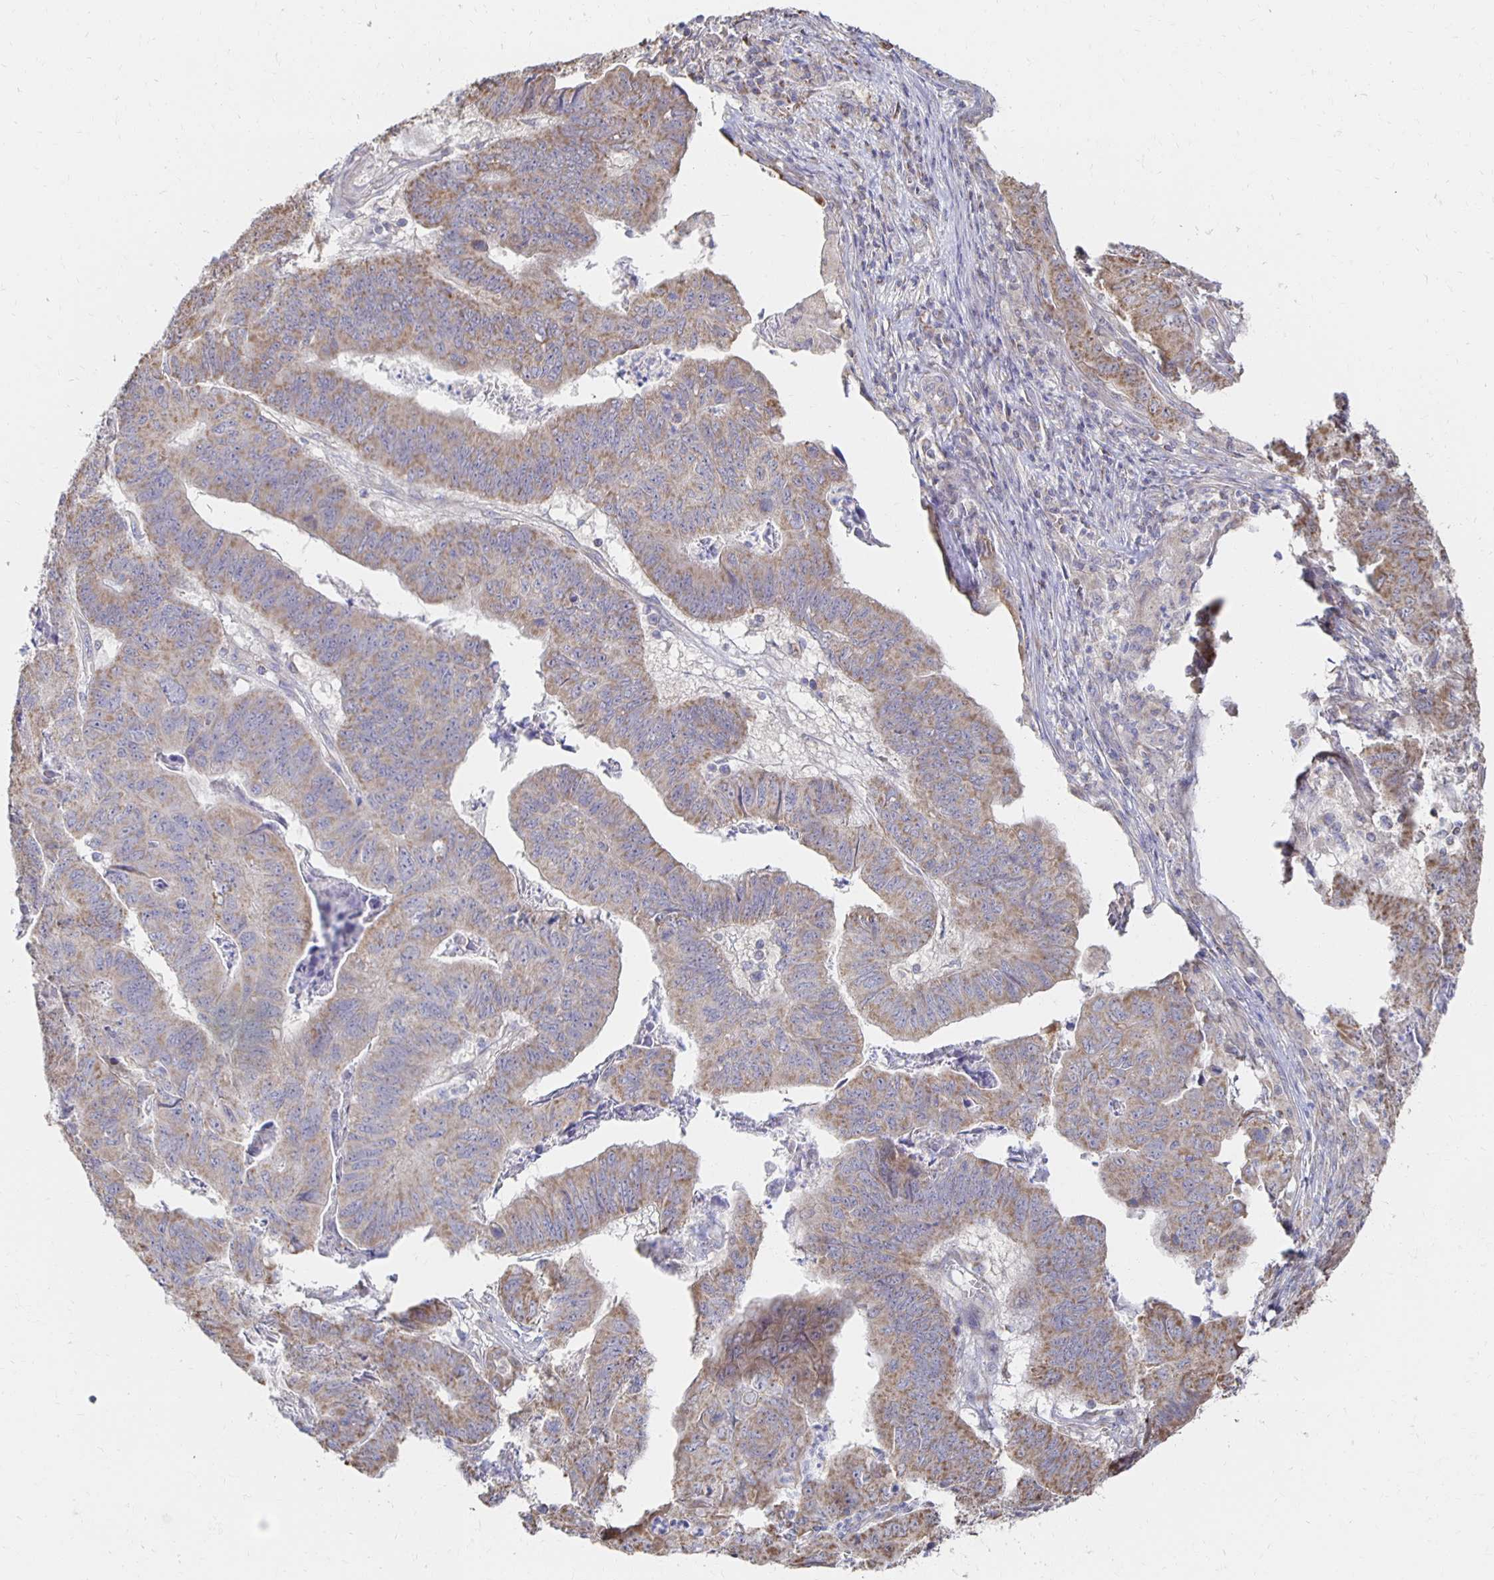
{"staining": {"intensity": "weak", "quantity": ">75%", "location": "cytoplasmic/membranous"}, "tissue": "stomach cancer", "cell_type": "Tumor cells", "image_type": "cancer", "snomed": [{"axis": "morphology", "description": "Adenocarcinoma, NOS"}, {"axis": "topography", "description": "Stomach, lower"}], "caption": "Tumor cells show low levels of weak cytoplasmic/membranous expression in about >75% of cells in human stomach adenocarcinoma.", "gene": "NKX2-8", "patient": {"sex": "male", "age": 77}}